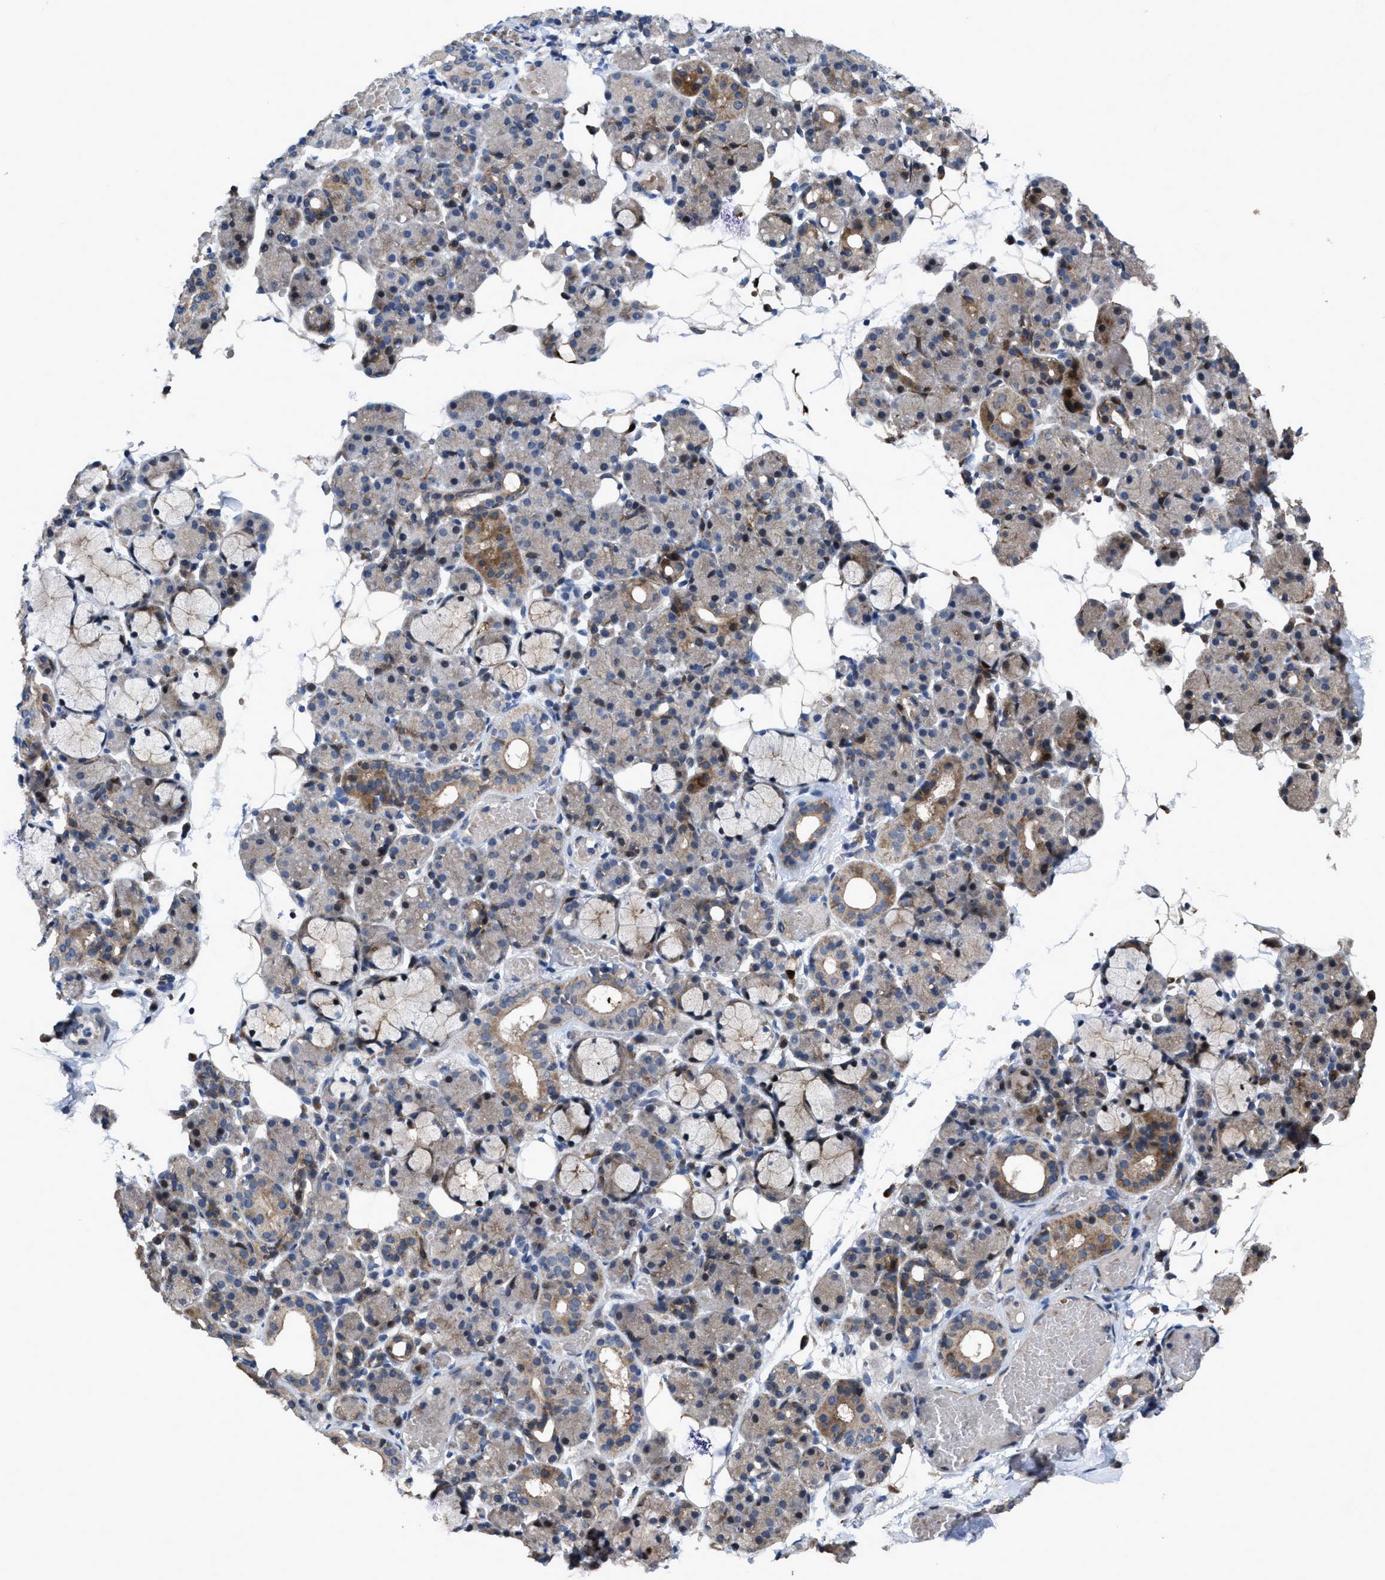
{"staining": {"intensity": "moderate", "quantity": "<25%", "location": "cytoplasmic/membranous"}, "tissue": "salivary gland", "cell_type": "Glandular cells", "image_type": "normal", "snomed": [{"axis": "morphology", "description": "Normal tissue, NOS"}, {"axis": "topography", "description": "Salivary gland"}], "caption": "Protein analysis of benign salivary gland demonstrates moderate cytoplasmic/membranous positivity in approximately <25% of glandular cells. (DAB (3,3'-diaminobenzidine) IHC, brown staining for protein, blue staining for nuclei).", "gene": "HAUS6", "patient": {"sex": "male", "age": 63}}